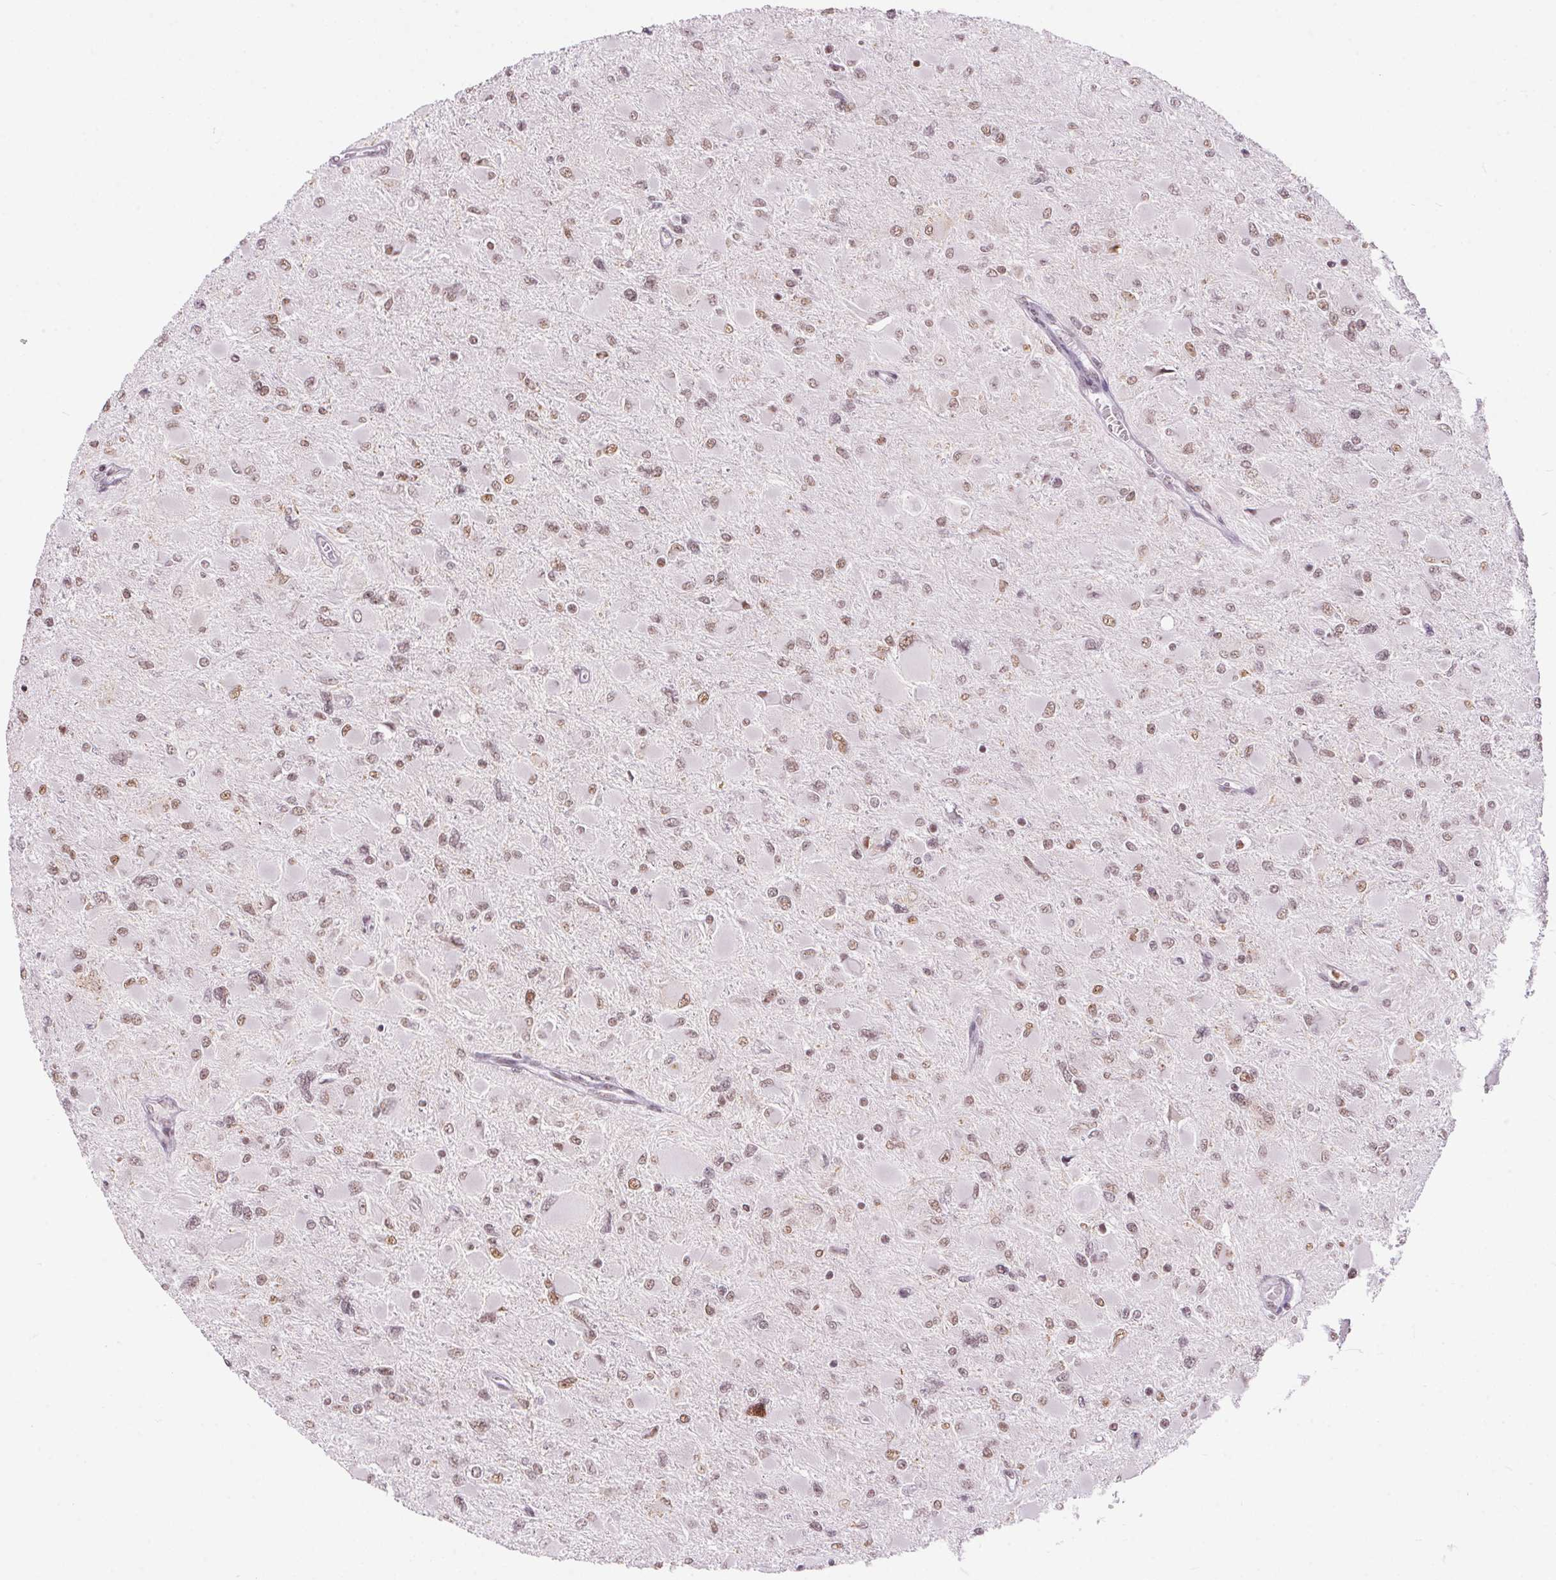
{"staining": {"intensity": "weak", "quantity": ">75%", "location": "nuclear"}, "tissue": "glioma", "cell_type": "Tumor cells", "image_type": "cancer", "snomed": [{"axis": "morphology", "description": "Glioma, malignant, High grade"}, {"axis": "topography", "description": "Cerebral cortex"}], "caption": "Weak nuclear protein positivity is appreciated in approximately >75% of tumor cells in glioma.", "gene": "NFE2L1", "patient": {"sex": "female", "age": 36}}